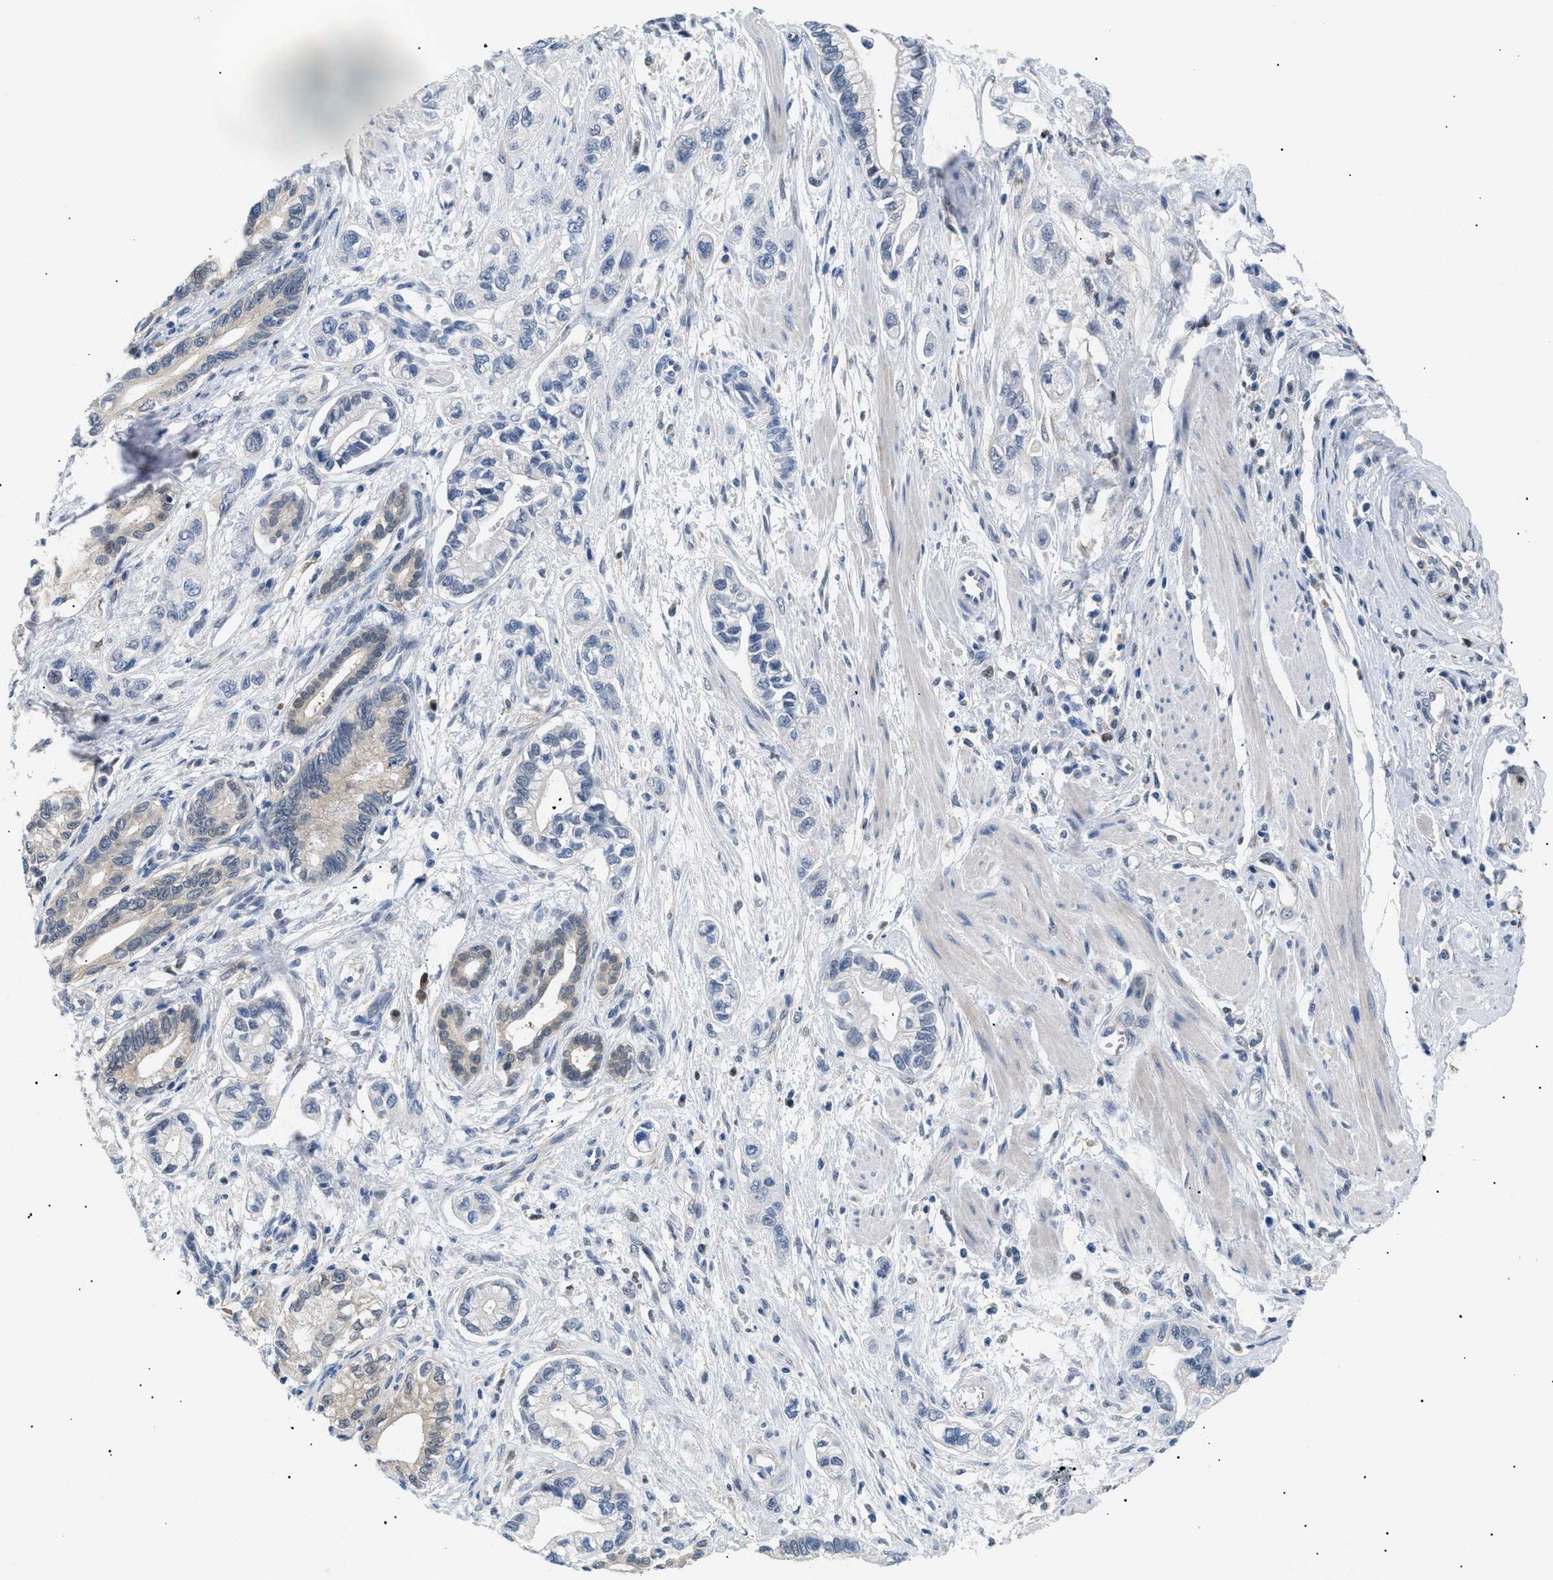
{"staining": {"intensity": "weak", "quantity": "<25%", "location": "cytoplasmic/membranous"}, "tissue": "pancreatic cancer", "cell_type": "Tumor cells", "image_type": "cancer", "snomed": [{"axis": "morphology", "description": "Adenocarcinoma, NOS"}, {"axis": "topography", "description": "Pancreas"}], "caption": "IHC histopathology image of neoplastic tissue: pancreatic cancer (adenocarcinoma) stained with DAB shows no significant protein expression in tumor cells.", "gene": "AKR1A1", "patient": {"sex": "male", "age": 74}}